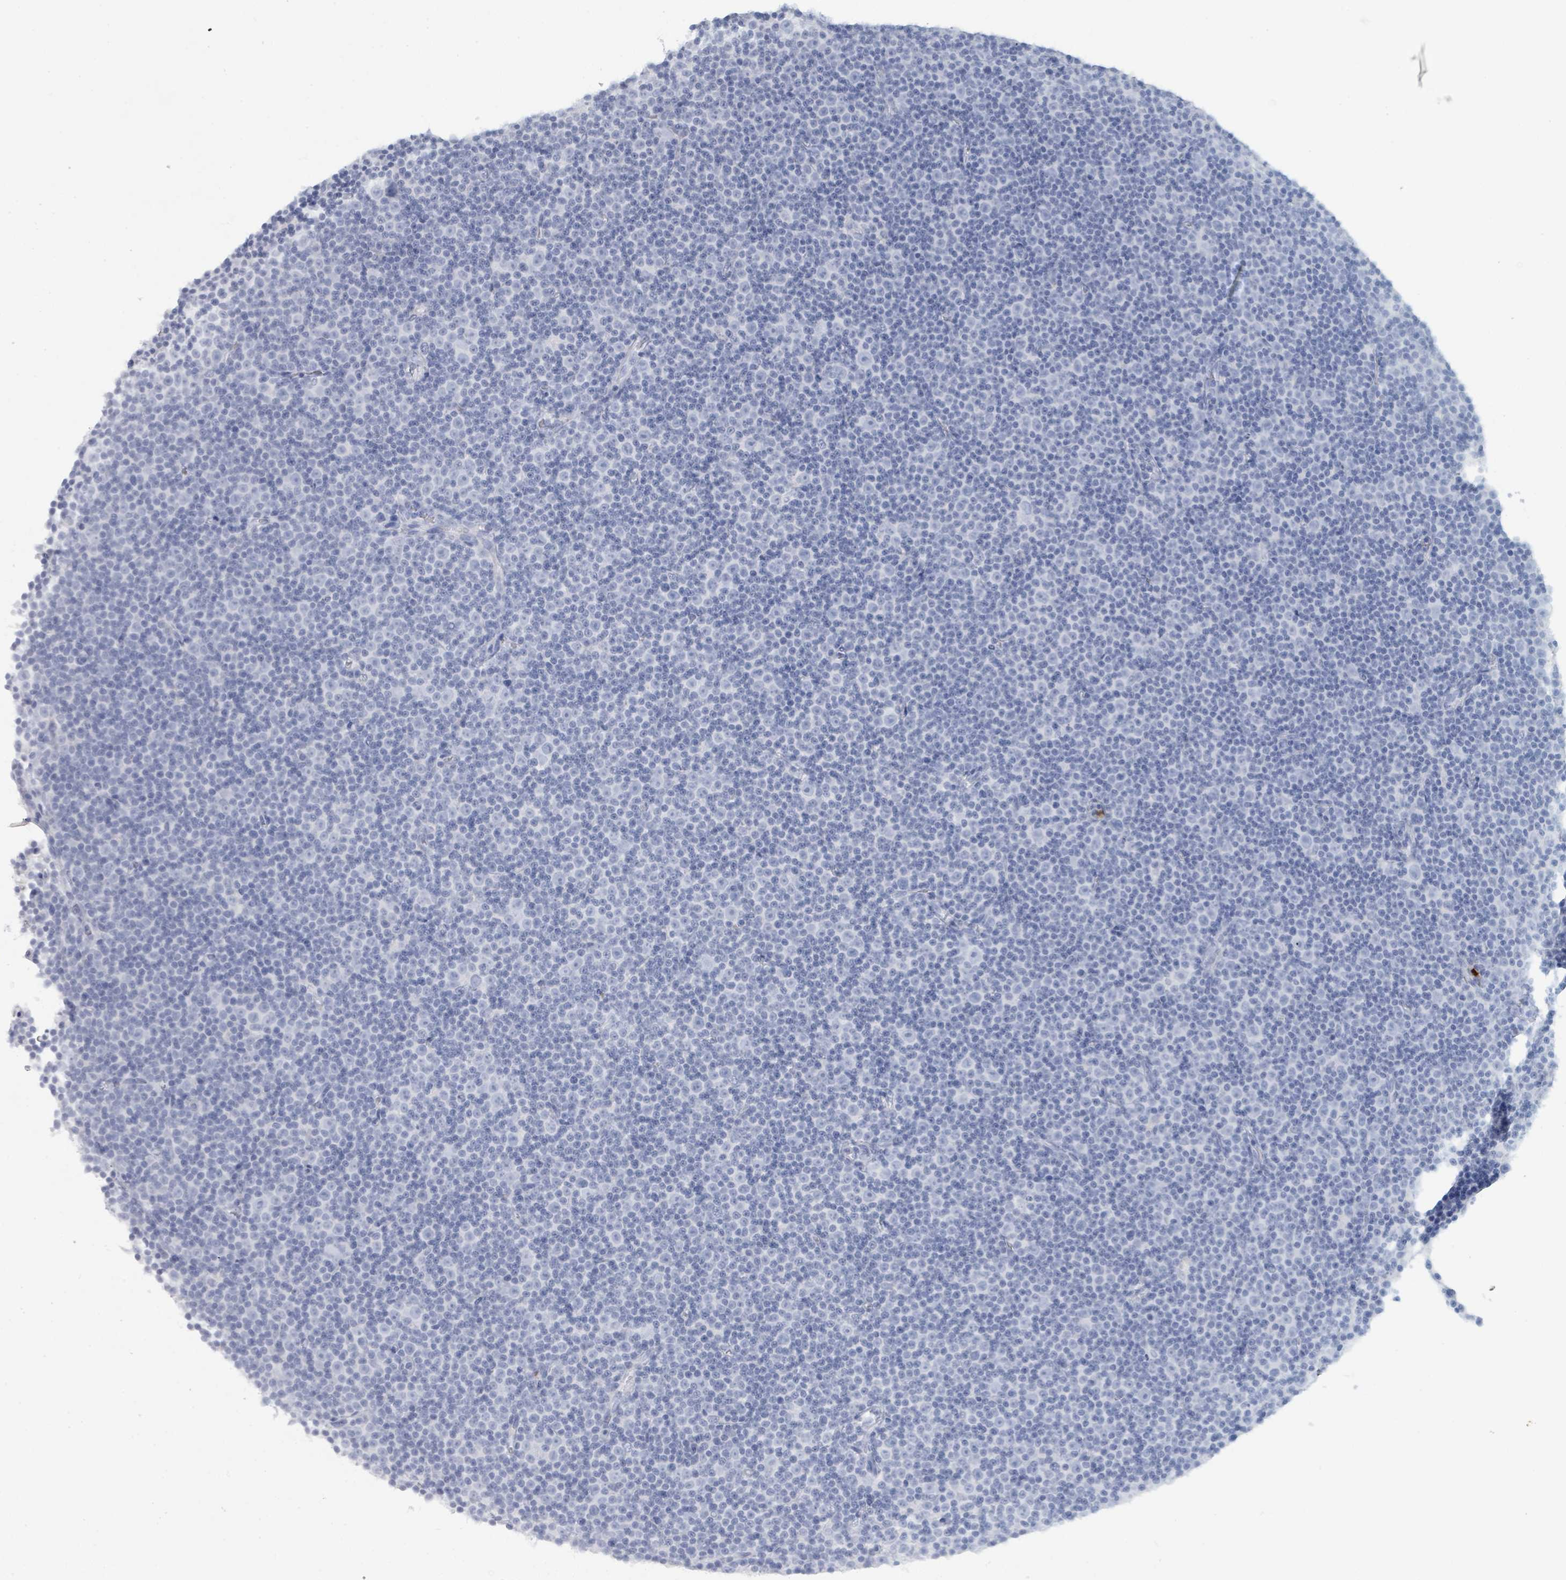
{"staining": {"intensity": "negative", "quantity": "none", "location": "none"}, "tissue": "lymphoma", "cell_type": "Tumor cells", "image_type": "cancer", "snomed": [{"axis": "morphology", "description": "Malignant lymphoma, non-Hodgkin's type, Low grade"}, {"axis": "topography", "description": "Lymph node"}], "caption": "Immunohistochemistry of low-grade malignant lymphoma, non-Hodgkin's type demonstrates no expression in tumor cells.", "gene": "DEFA4", "patient": {"sex": "female", "age": 67}}